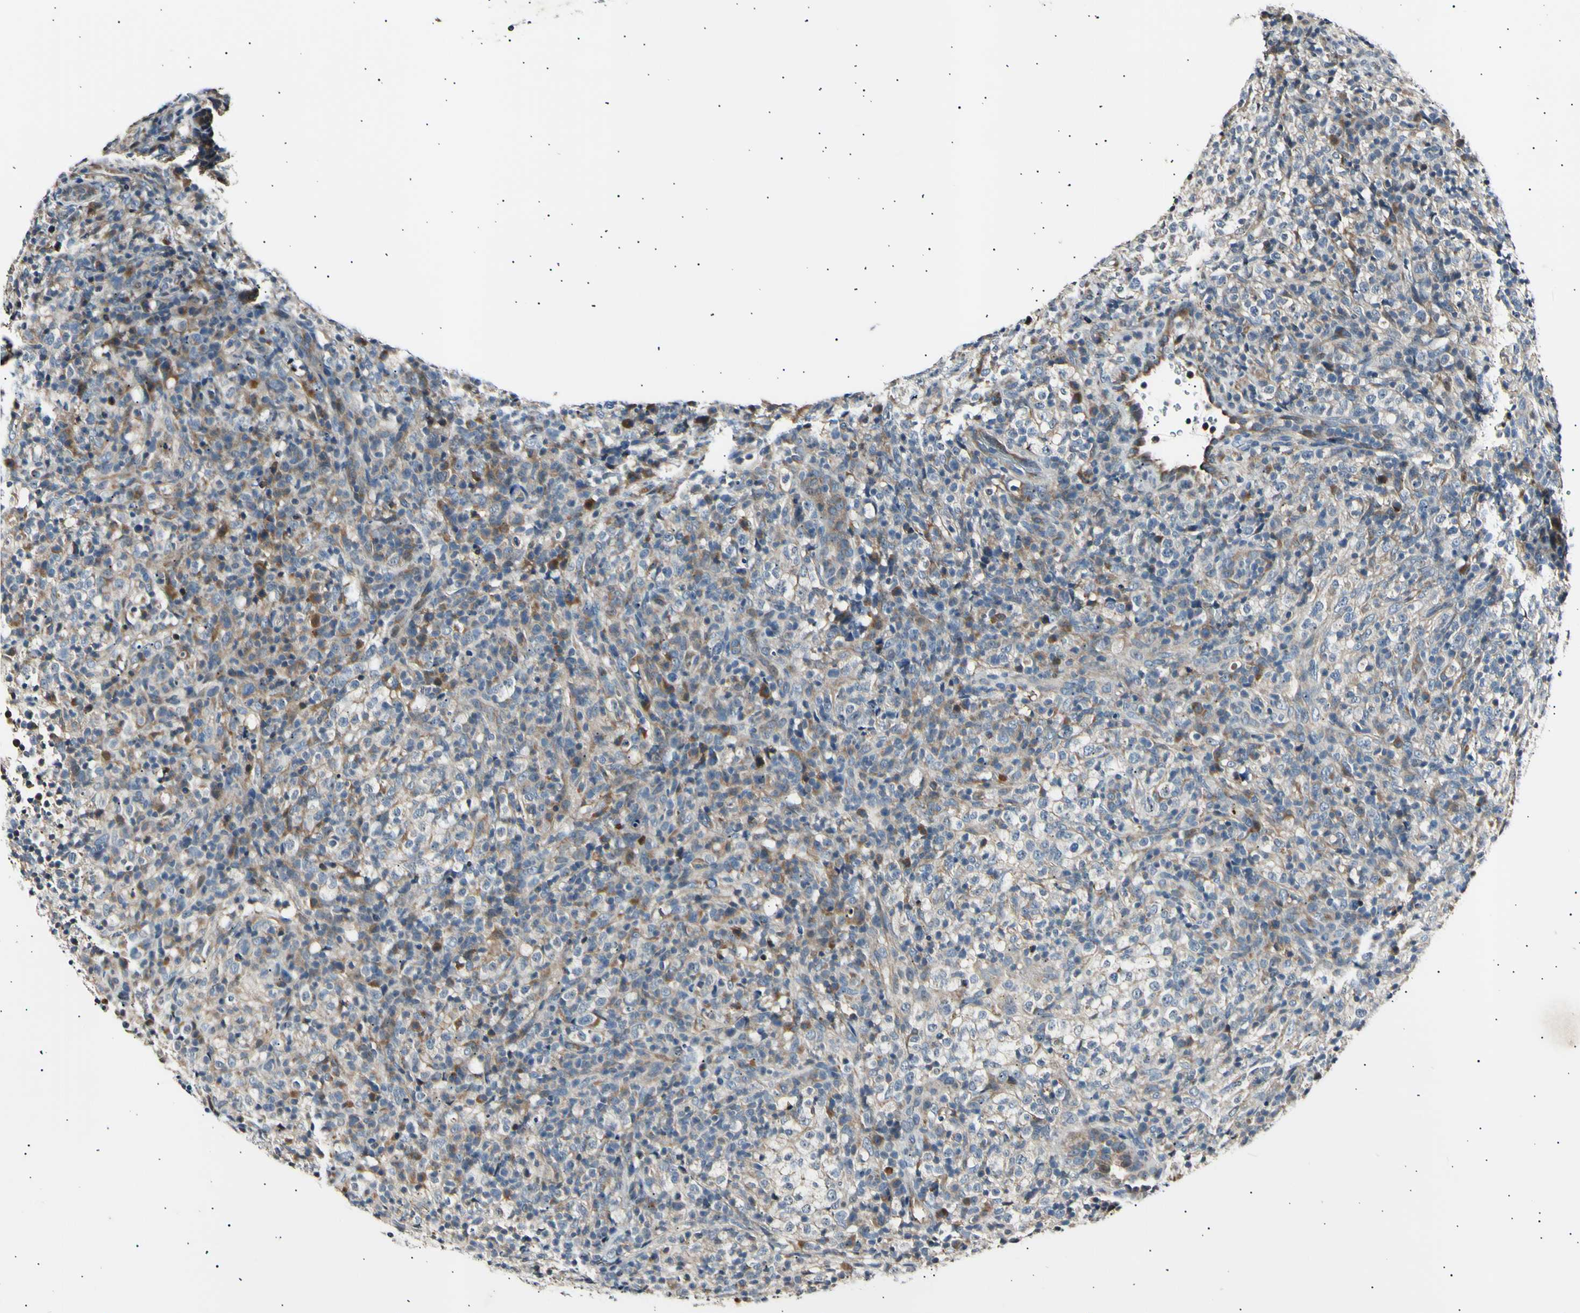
{"staining": {"intensity": "weak", "quantity": ">75%", "location": "nuclear"}, "tissue": "lymphoma", "cell_type": "Tumor cells", "image_type": "cancer", "snomed": [{"axis": "morphology", "description": "Malignant lymphoma, non-Hodgkin's type, High grade"}, {"axis": "topography", "description": "Lymph node"}], "caption": "Malignant lymphoma, non-Hodgkin's type (high-grade) was stained to show a protein in brown. There is low levels of weak nuclear expression in about >75% of tumor cells. (DAB IHC, brown staining for protein, blue staining for nuclei).", "gene": "ITGA6", "patient": {"sex": "female", "age": 76}}